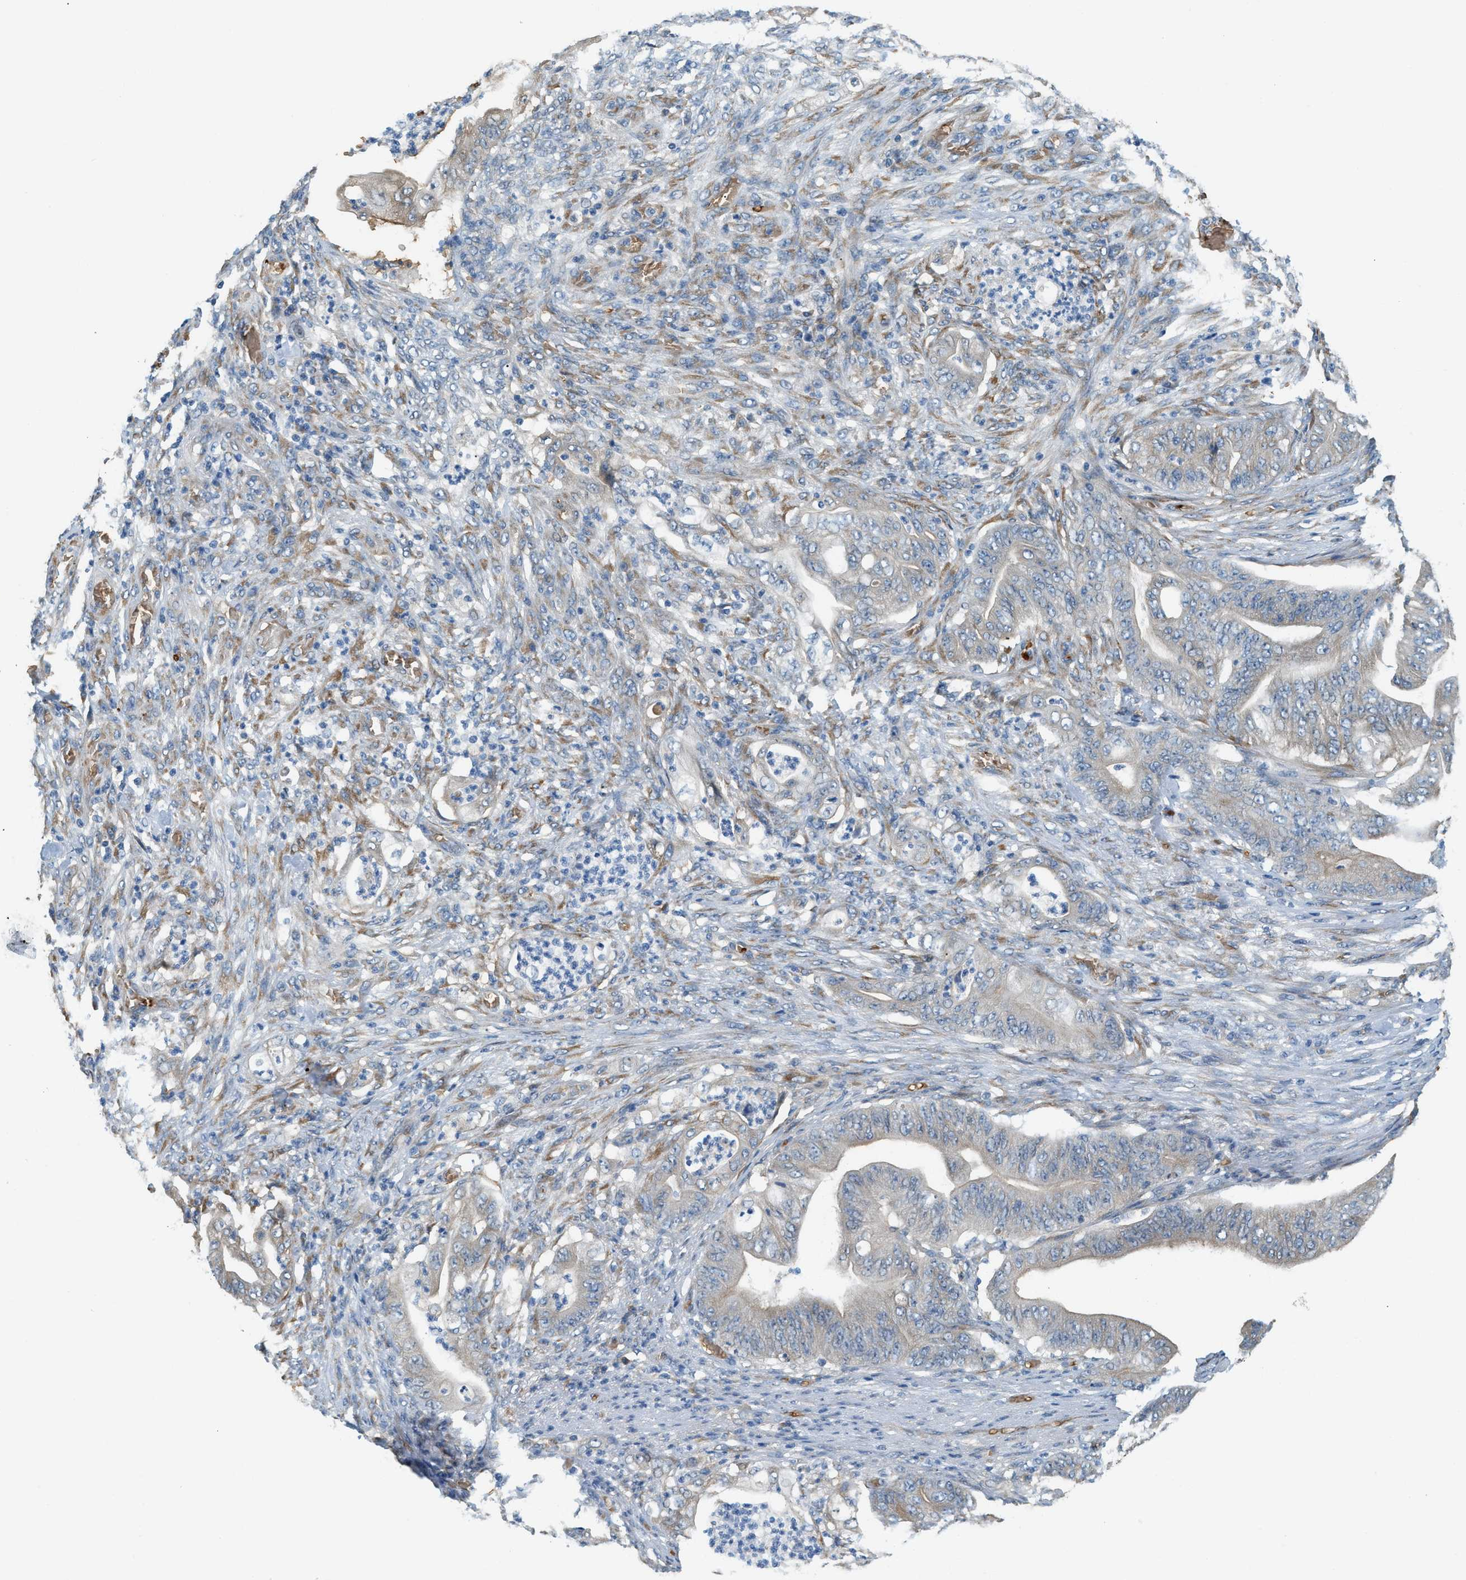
{"staining": {"intensity": "negative", "quantity": "none", "location": "none"}, "tissue": "stomach cancer", "cell_type": "Tumor cells", "image_type": "cancer", "snomed": [{"axis": "morphology", "description": "Adenocarcinoma, NOS"}, {"axis": "topography", "description": "Stomach"}], "caption": "A high-resolution micrograph shows IHC staining of stomach cancer, which exhibits no significant expression in tumor cells.", "gene": "CYTH2", "patient": {"sex": "female", "age": 73}}